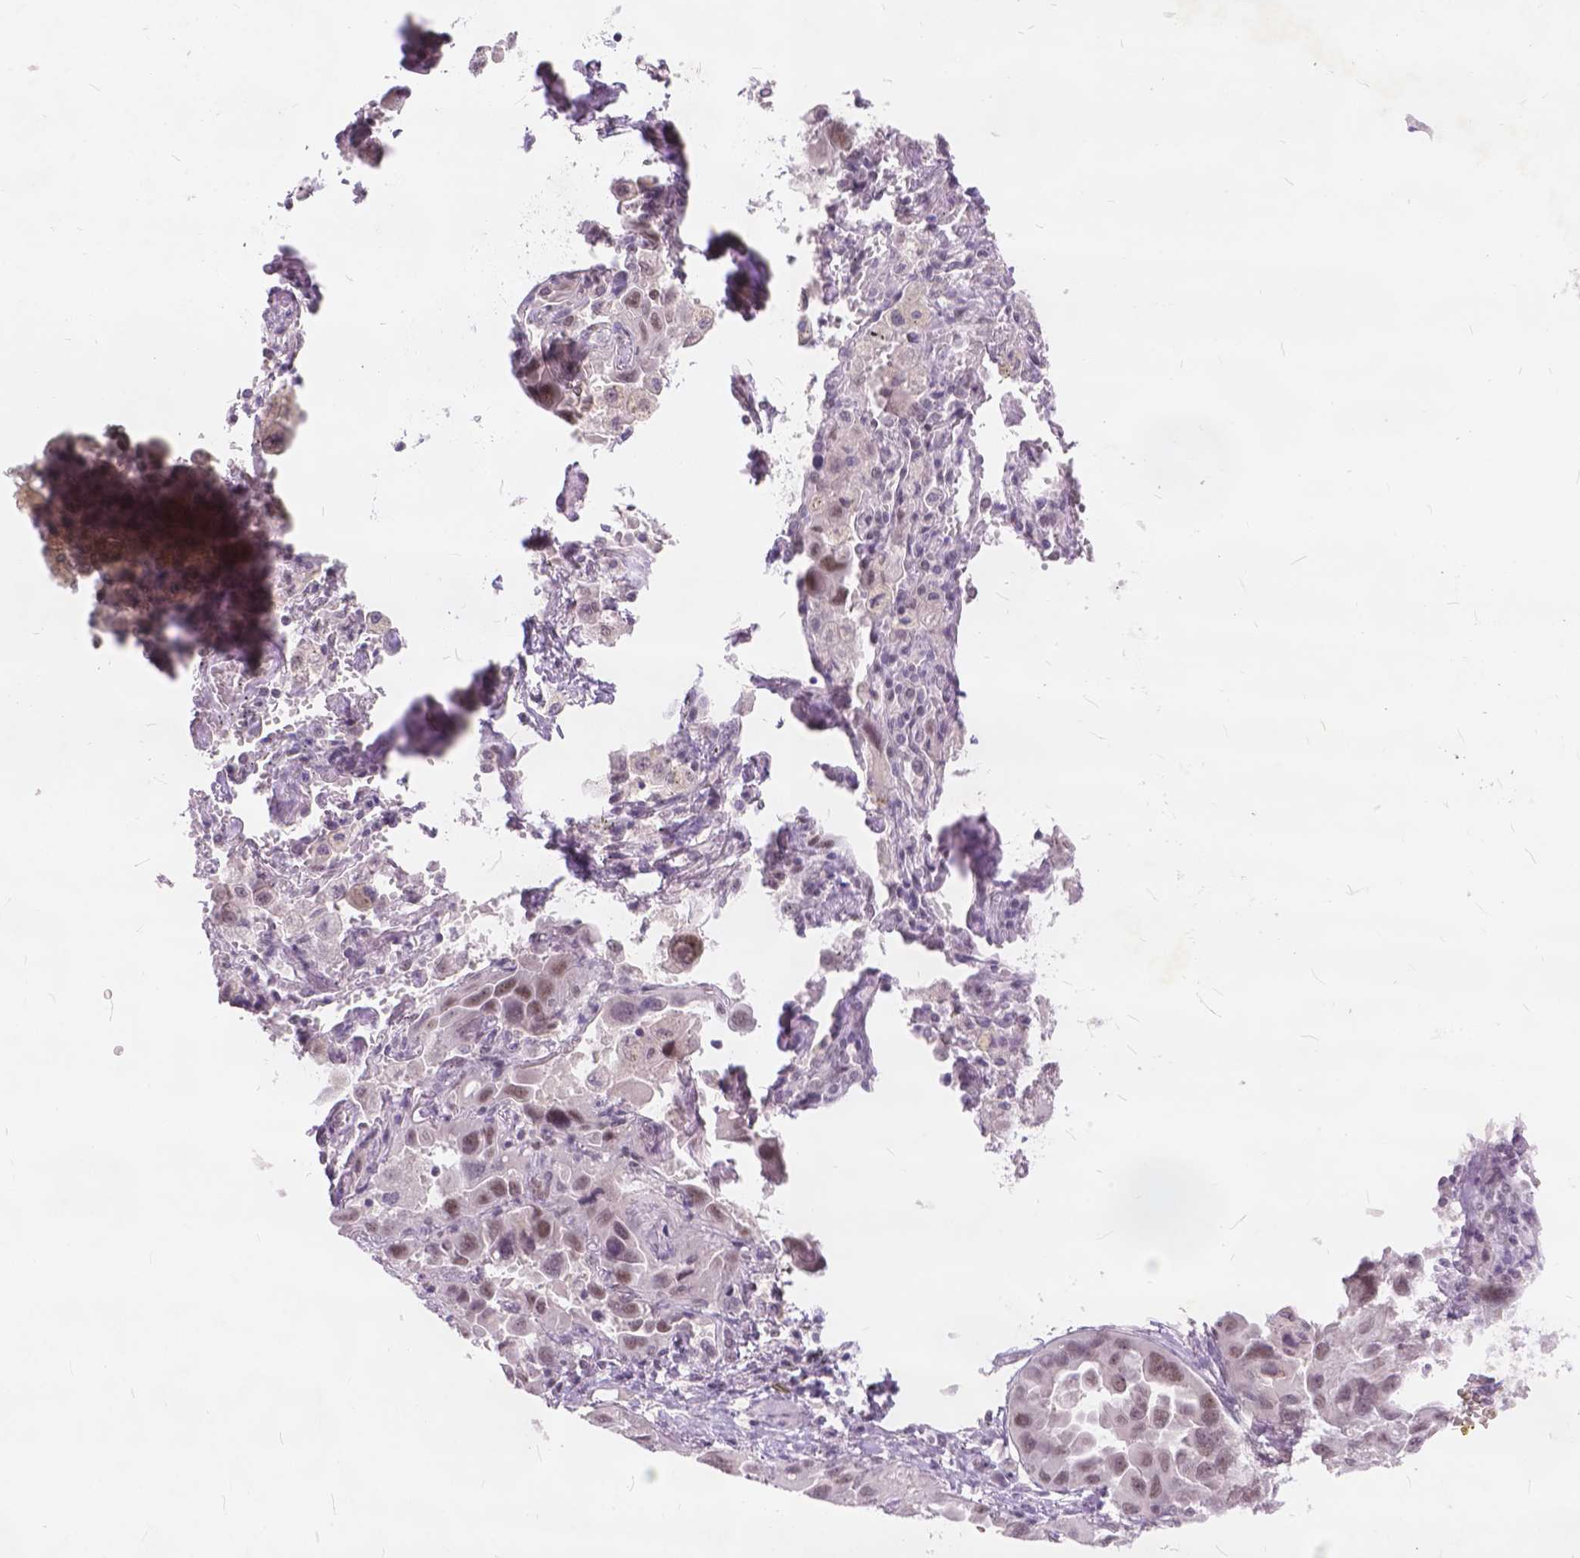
{"staining": {"intensity": "weak", "quantity": ">75%", "location": "nuclear"}, "tissue": "lung cancer", "cell_type": "Tumor cells", "image_type": "cancer", "snomed": [{"axis": "morphology", "description": "Adenocarcinoma, NOS"}, {"axis": "topography", "description": "Lung"}], "caption": "Immunohistochemistry micrograph of neoplastic tissue: lung cancer (adenocarcinoma) stained using IHC exhibits low levels of weak protein expression localized specifically in the nuclear of tumor cells, appearing as a nuclear brown color.", "gene": "FAM53A", "patient": {"sex": "male", "age": 64}}